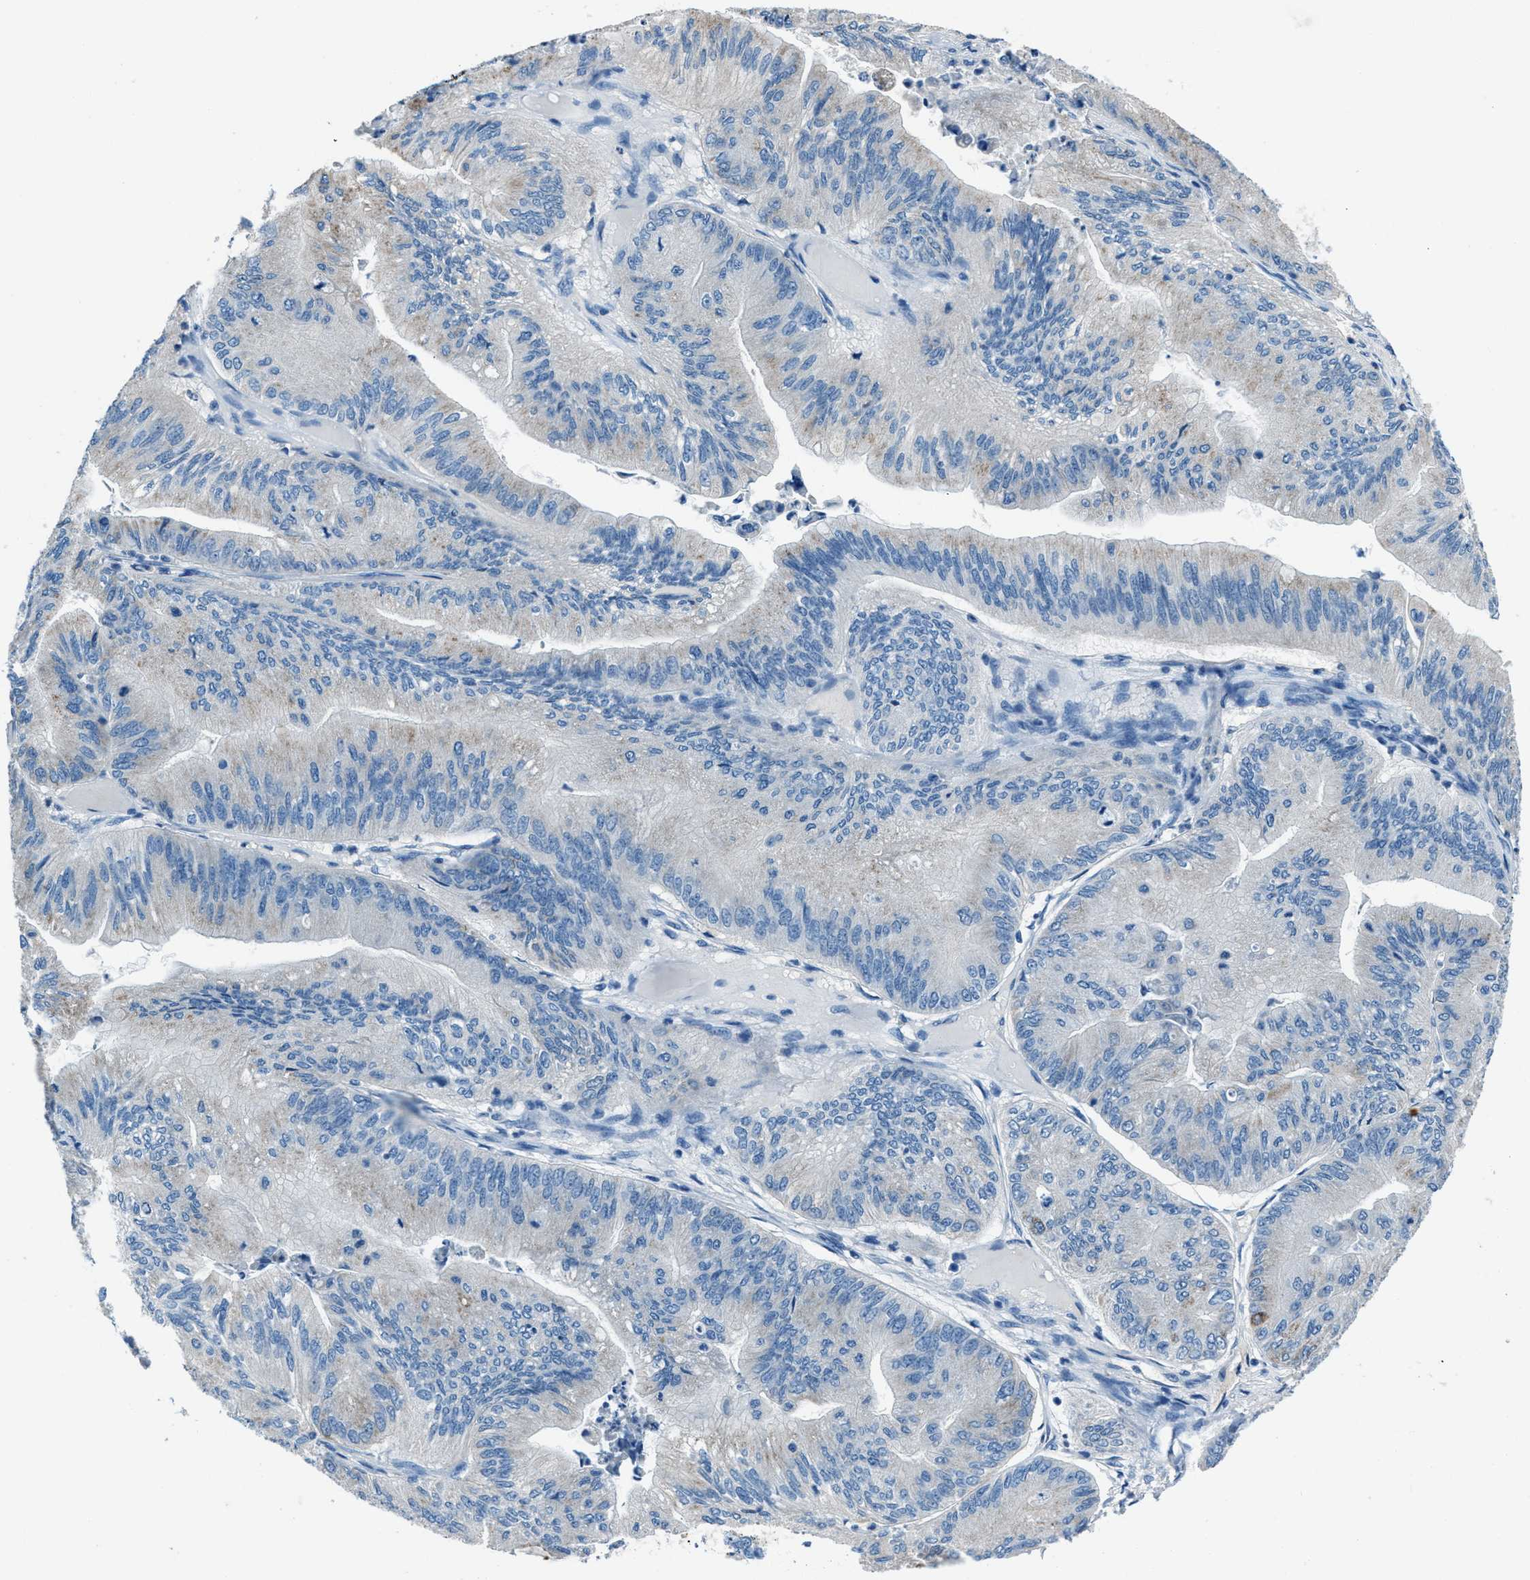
{"staining": {"intensity": "weak", "quantity": "25%-75%", "location": "cytoplasmic/membranous"}, "tissue": "ovarian cancer", "cell_type": "Tumor cells", "image_type": "cancer", "snomed": [{"axis": "morphology", "description": "Cystadenocarcinoma, mucinous, NOS"}, {"axis": "topography", "description": "Ovary"}], "caption": "Ovarian cancer (mucinous cystadenocarcinoma) stained with a protein marker reveals weak staining in tumor cells.", "gene": "AMACR", "patient": {"sex": "female", "age": 61}}